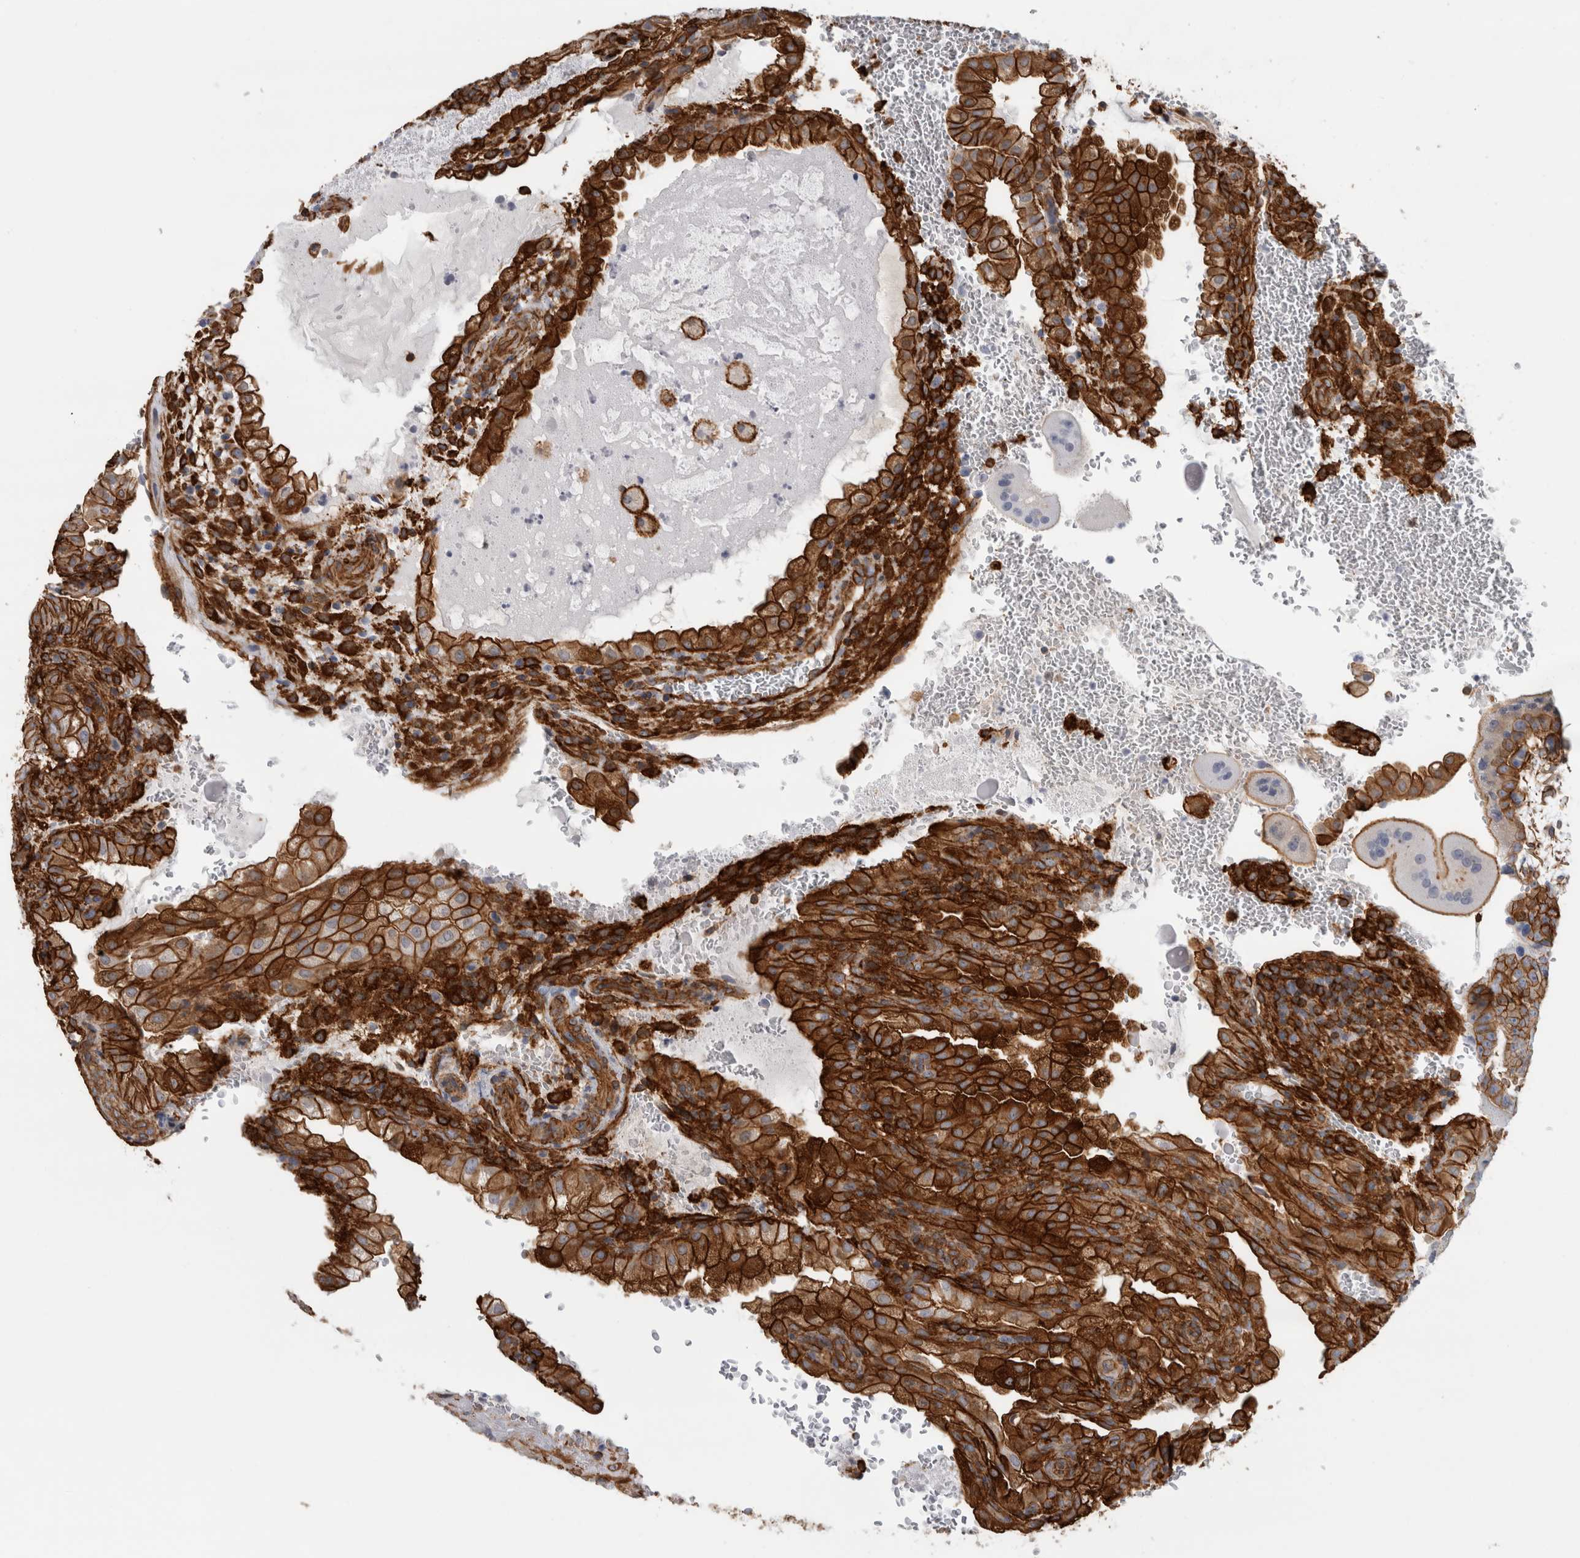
{"staining": {"intensity": "strong", "quantity": ">75%", "location": "cytoplasmic/membranous"}, "tissue": "placenta", "cell_type": "Decidual cells", "image_type": "normal", "snomed": [{"axis": "morphology", "description": "Normal tissue, NOS"}, {"axis": "topography", "description": "Placenta"}], "caption": "Brown immunohistochemical staining in unremarkable human placenta exhibits strong cytoplasmic/membranous staining in approximately >75% of decidual cells. The protein is shown in brown color, while the nuclei are stained blue.", "gene": "AHNAK", "patient": {"sex": "female", "age": 35}}